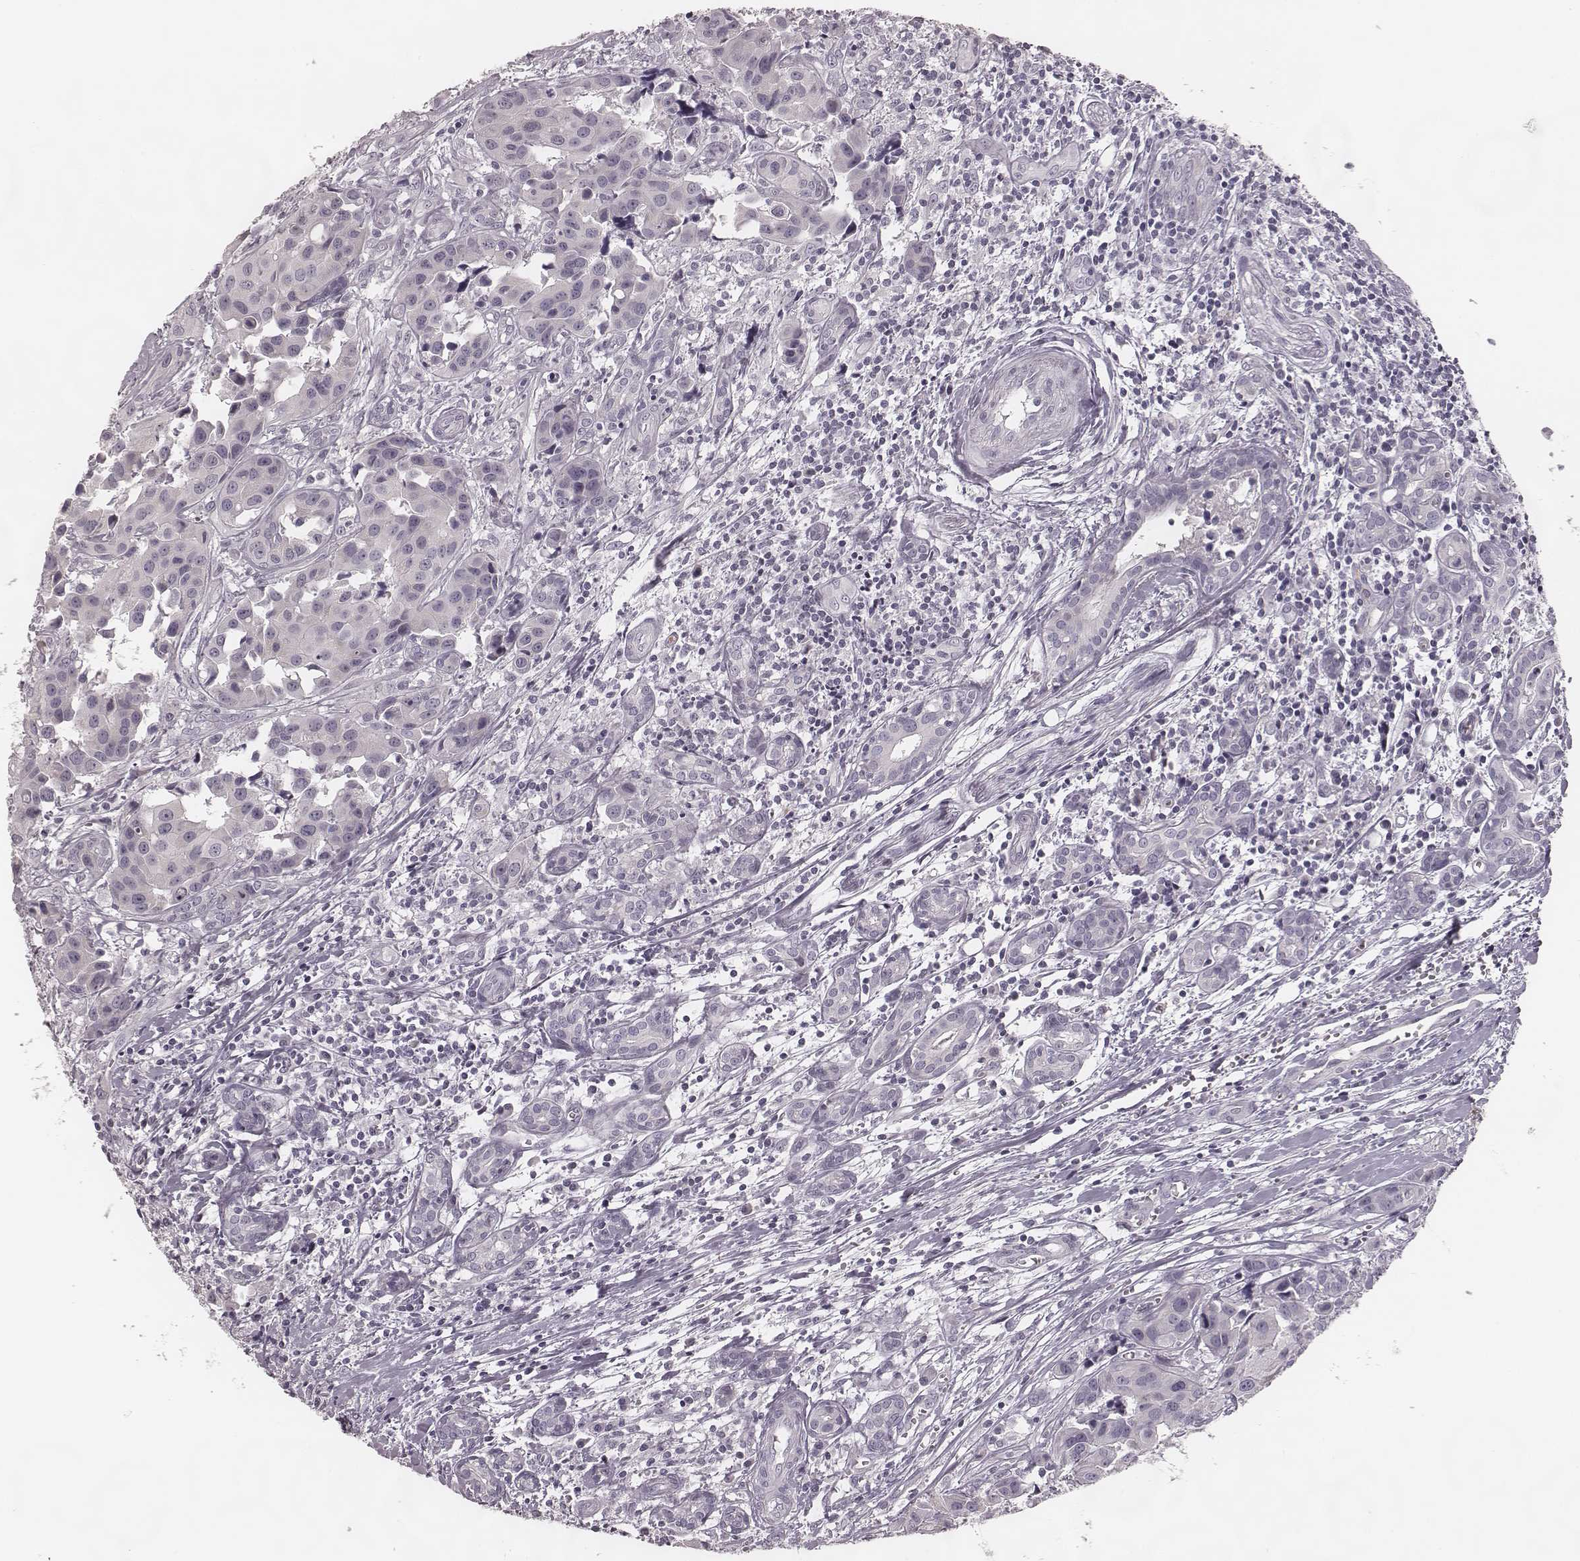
{"staining": {"intensity": "negative", "quantity": "none", "location": "none"}, "tissue": "head and neck cancer", "cell_type": "Tumor cells", "image_type": "cancer", "snomed": [{"axis": "morphology", "description": "Adenocarcinoma, NOS"}, {"axis": "topography", "description": "Head-Neck"}], "caption": "Immunohistochemistry (IHC) histopathology image of human head and neck cancer (adenocarcinoma) stained for a protein (brown), which demonstrates no positivity in tumor cells.", "gene": "SPA17", "patient": {"sex": "male", "age": 76}}